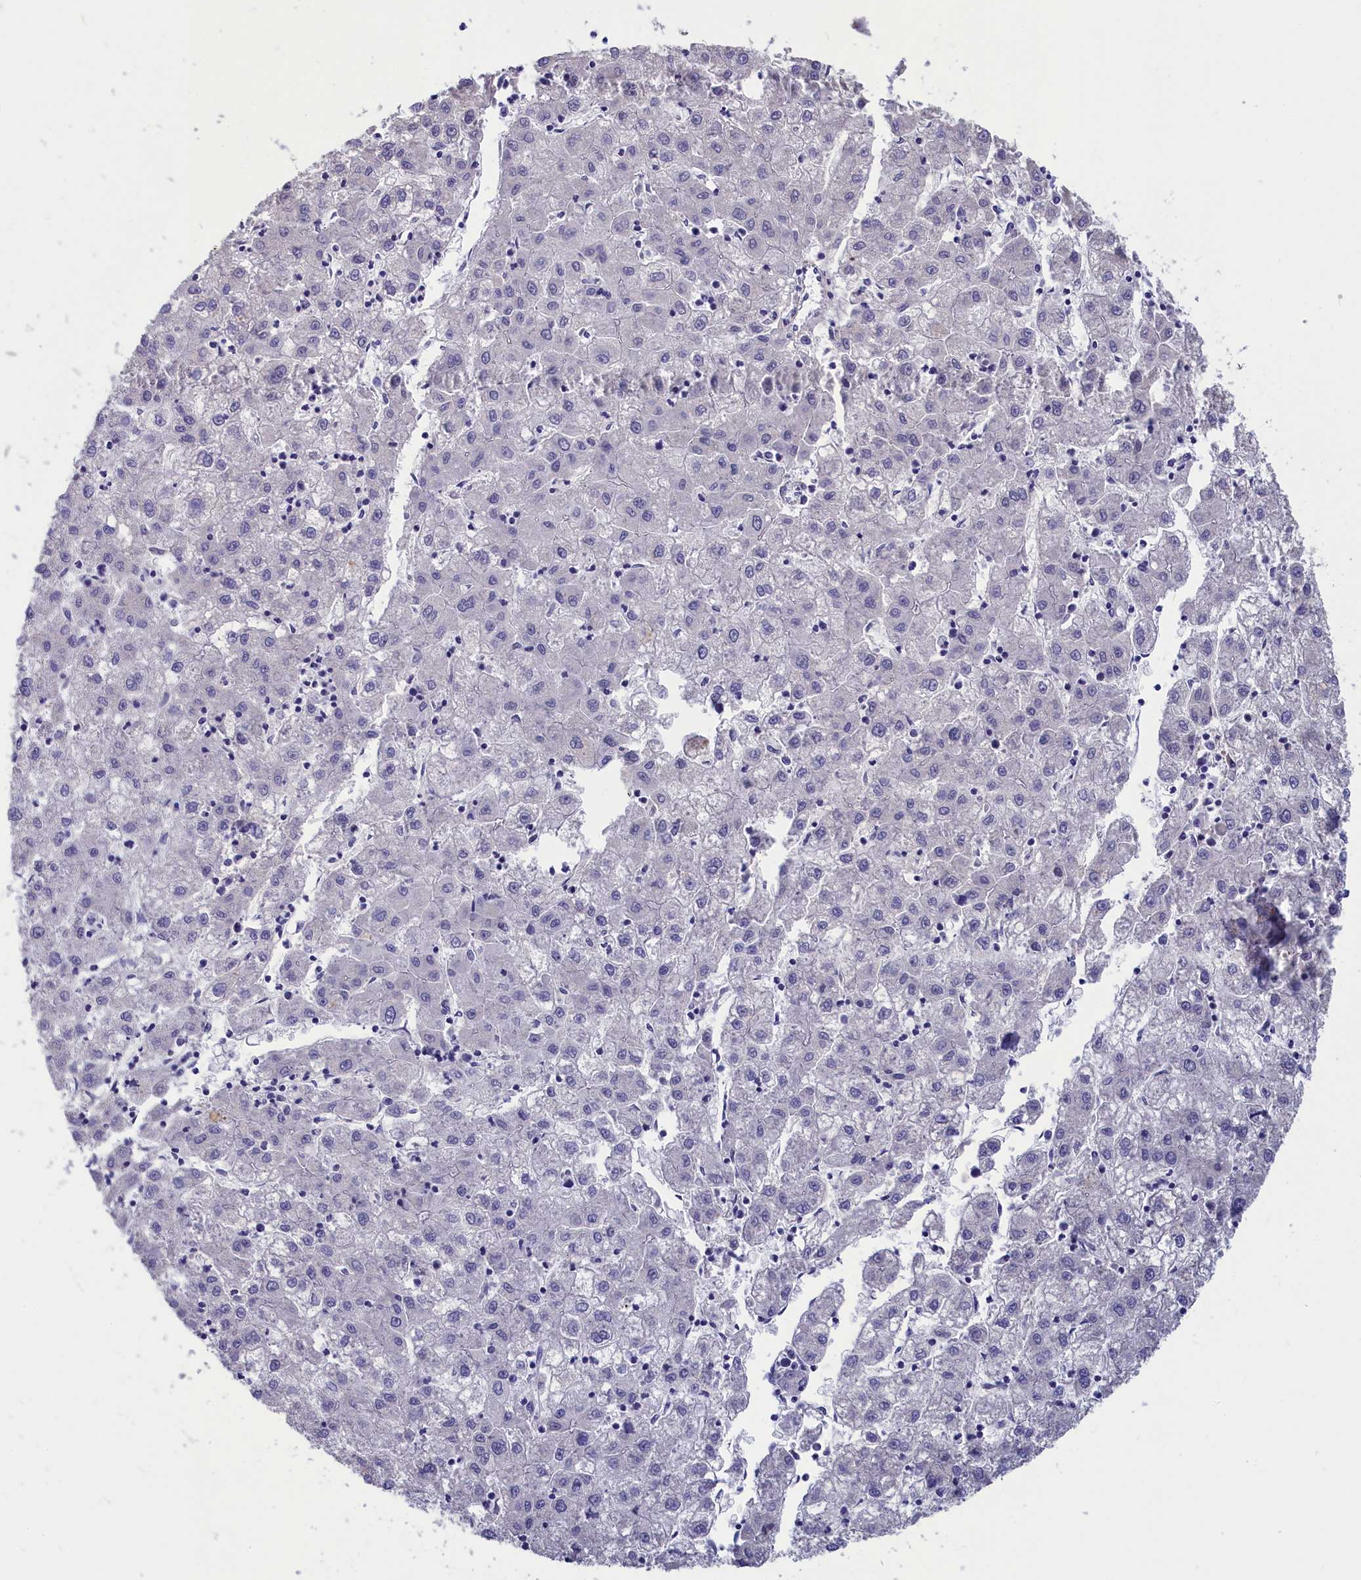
{"staining": {"intensity": "negative", "quantity": "none", "location": "none"}, "tissue": "liver cancer", "cell_type": "Tumor cells", "image_type": "cancer", "snomed": [{"axis": "morphology", "description": "Carcinoma, Hepatocellular, NOS"}, {"axis": "topography", "description": "Liver"}], "caption": "Immunohistochemical staining of human hepatocellular carcinoma (liver) demonstrates no significant staining in tumor cells.", "gene": "TUBGCP4", "patient": {"sex": "male", "age": 72}}